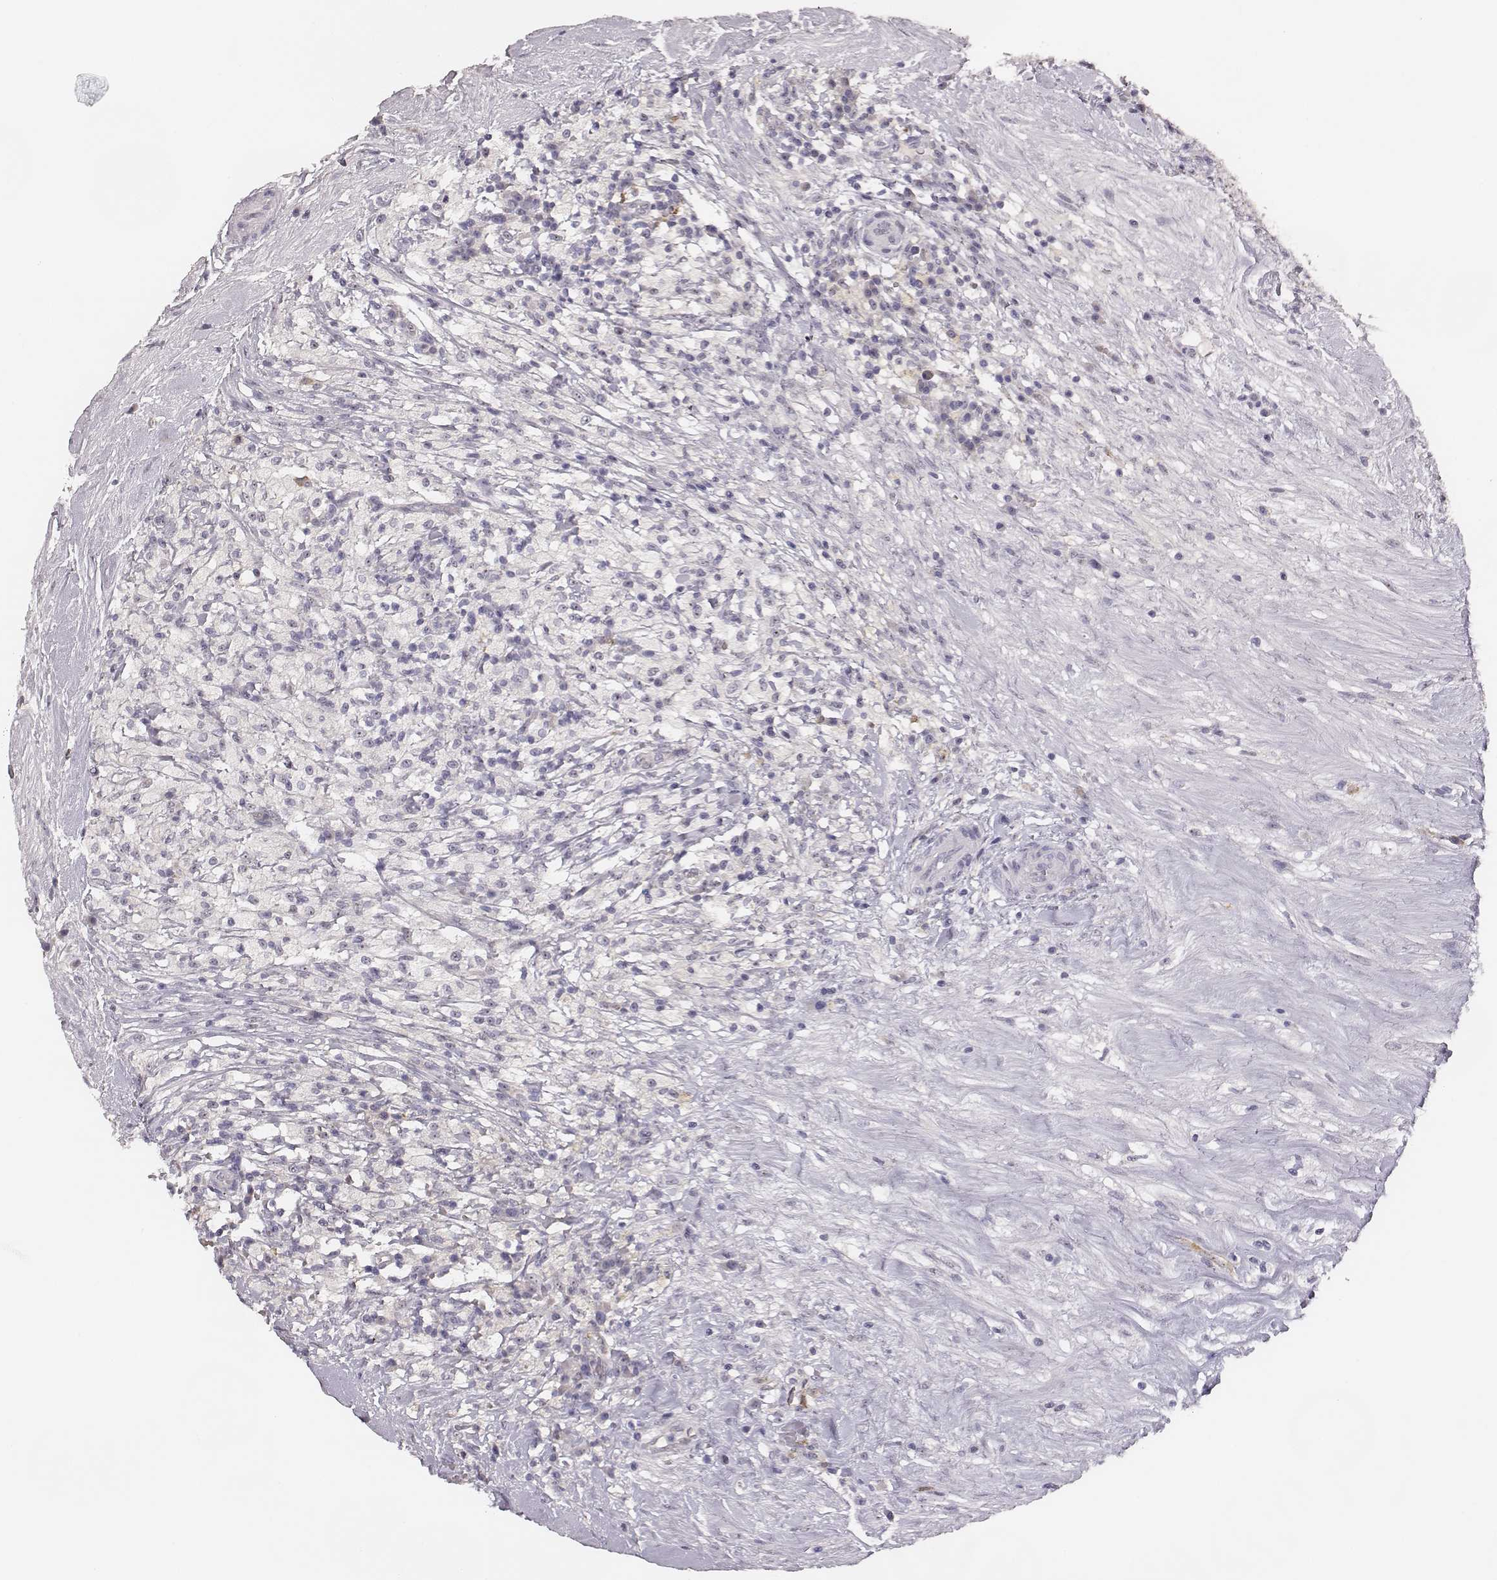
{"staining": {"intensity": "negative", "quantity": "none", "location": "none"}, "tissue": "testis cancer", "cell_type": "Tumor cells", "image_type": "cancer", "snomed": [{"axis": "morphology", "description": "Necrosis, NOS"}, {"axis": "morphology", "description": "Carcinoma, Embryonal, NOS"}, {"axis": "topography", "description": "Testis"}], "caption": "Immunohistochemistry photomicrograph of neoplastic tissue: testis cancer stained with DAB (3,3'-diaminobenzidine) shows no significant protein positivity in tumor cells. Brightfield microscopy of immunohistochemistry stained with DAB (brown) and hematoxylin (blue), captured at high magnification.", "gene": "NIFK", "patient": {"sex": "male", "age": 19}}